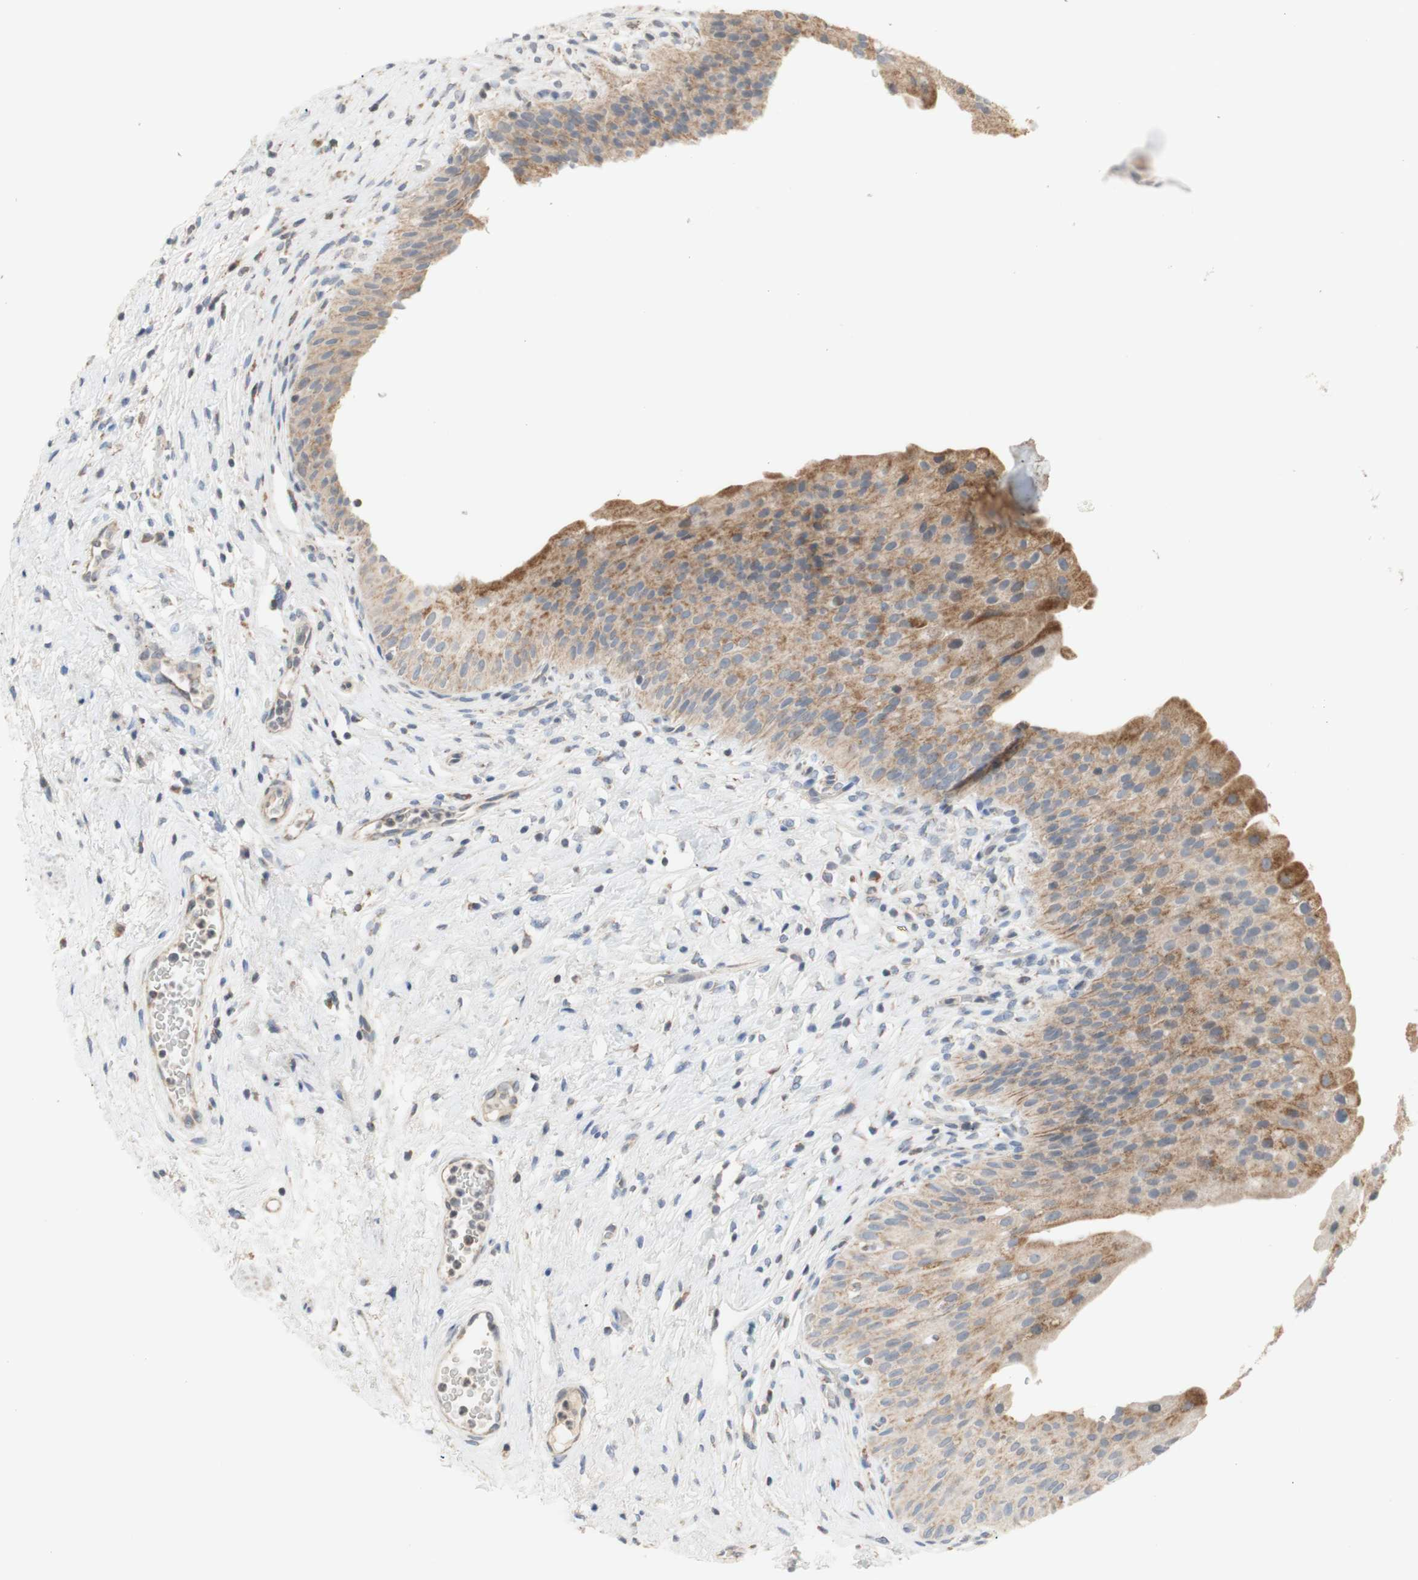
{"staining": {"intensity": "moderate", "quantity": ">75%", "location": "cytoplasmic/membranous"}, "tissue": "urinary bladder", "cell_type": "Urothelial cells", "image_type": "normal", "snomed": [{"axis": "morphology", "description": "Normal tissue, NOS"}, {"axis": "morphology", "description": "Urothelial carcinoma, High grade"}, {"axis": "topography", "description": "Urinary bladder"}], "caption": "A brown stain highlights moderate cytoplasmic/membranous expression of a protein in urothelial cells of unremarkable urinary bladder. Nuclei are stained in blue.", "gene": "PTGIS", "patient": {"sex": "male", "age": 46}}